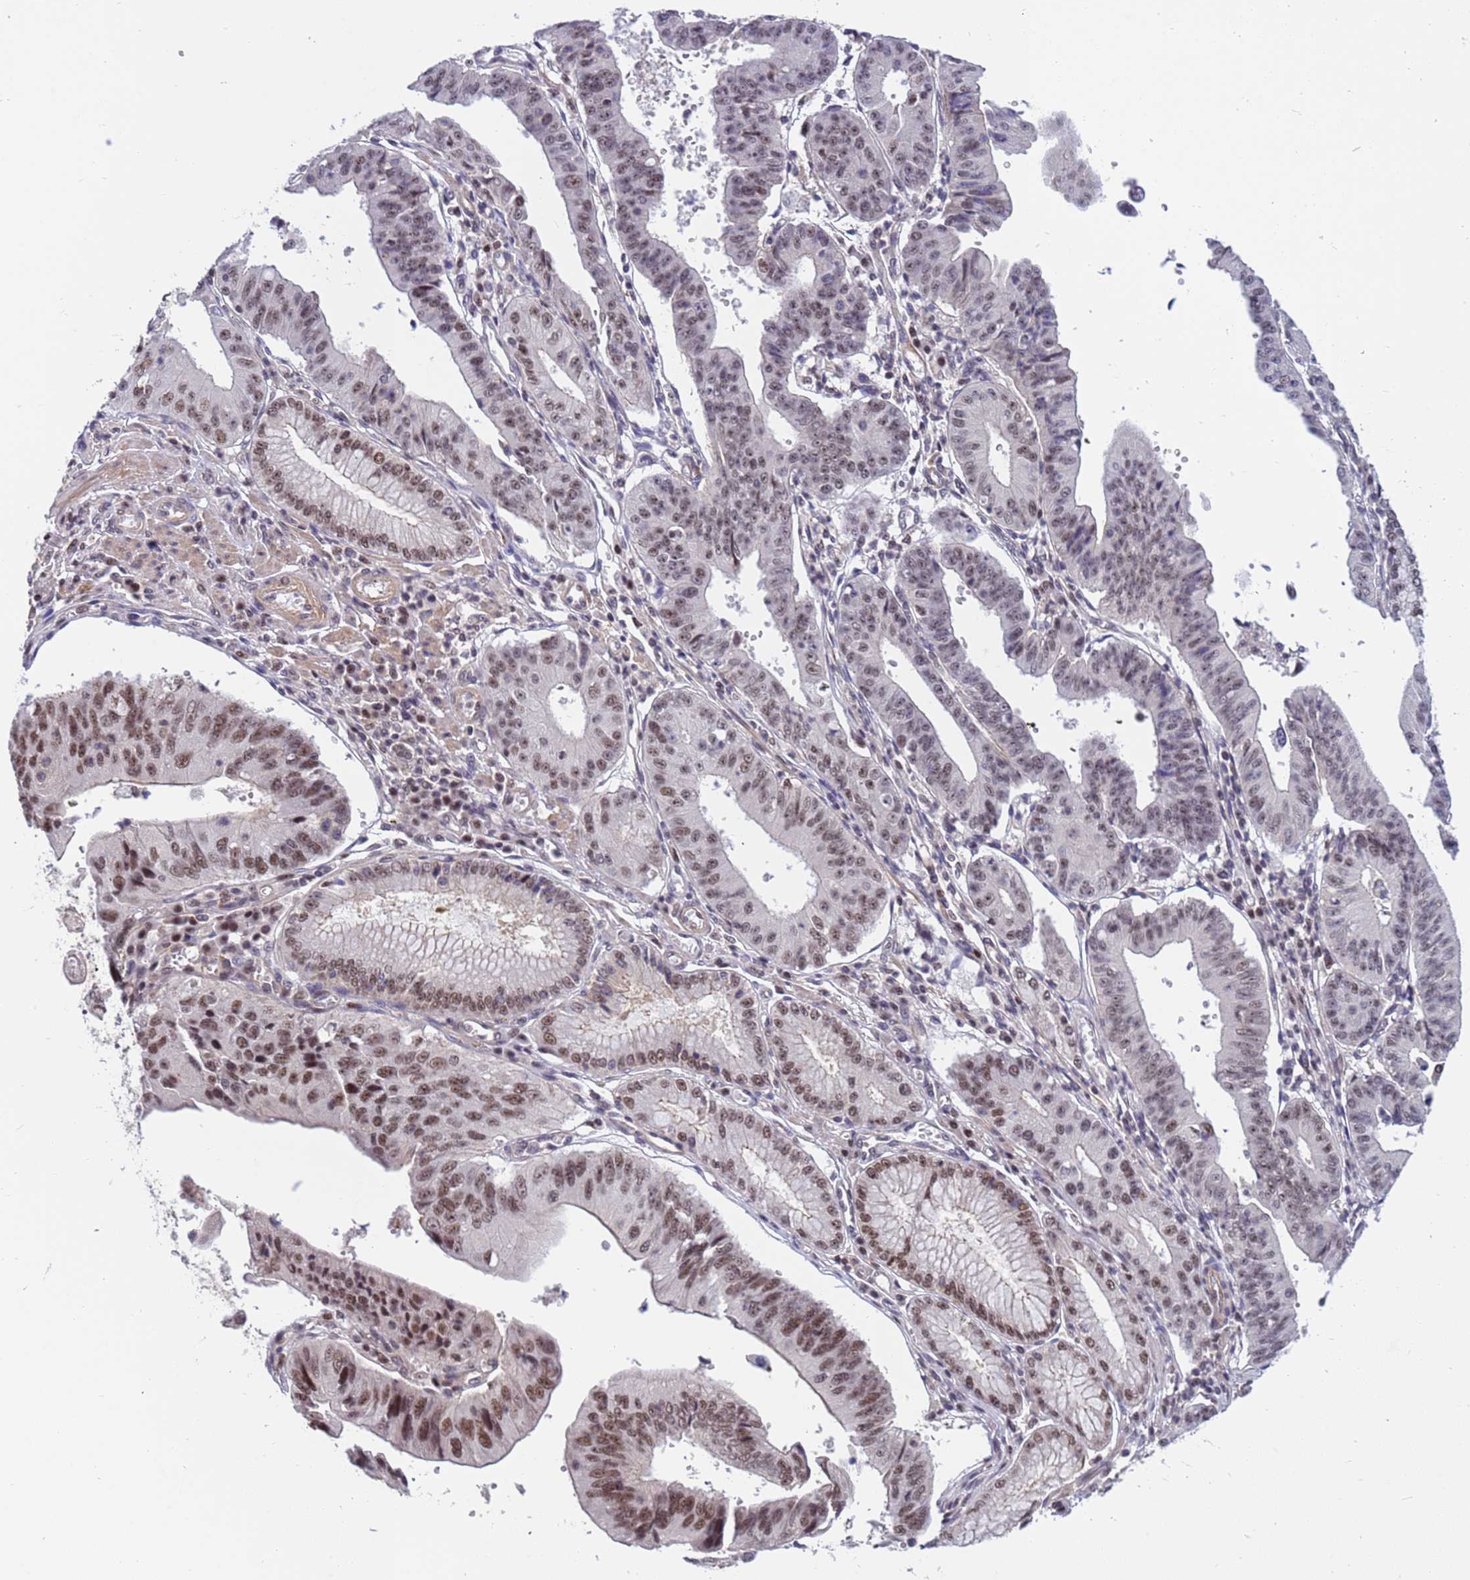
{"staining": {"intensity": "moderate", "quantity": ">75%", "location": "nuclear"}, "tissue": "stomach cancer", "cell_type": "Tumor cells", "image_type": "cancer", "snomed": [{"axis": "morphology", "description": "Adenocarcinoma, NOS"}, {"axis": "topography", "description": "Stomach"}], "caption": "Brown immunohistochemical staining in human stomach adenocarcinoma exhibits moderate nuclear positivity in approximately >75% of tumor cells.", "gene": "NSL1", "patient": {"sex": "male", "age": 59}}